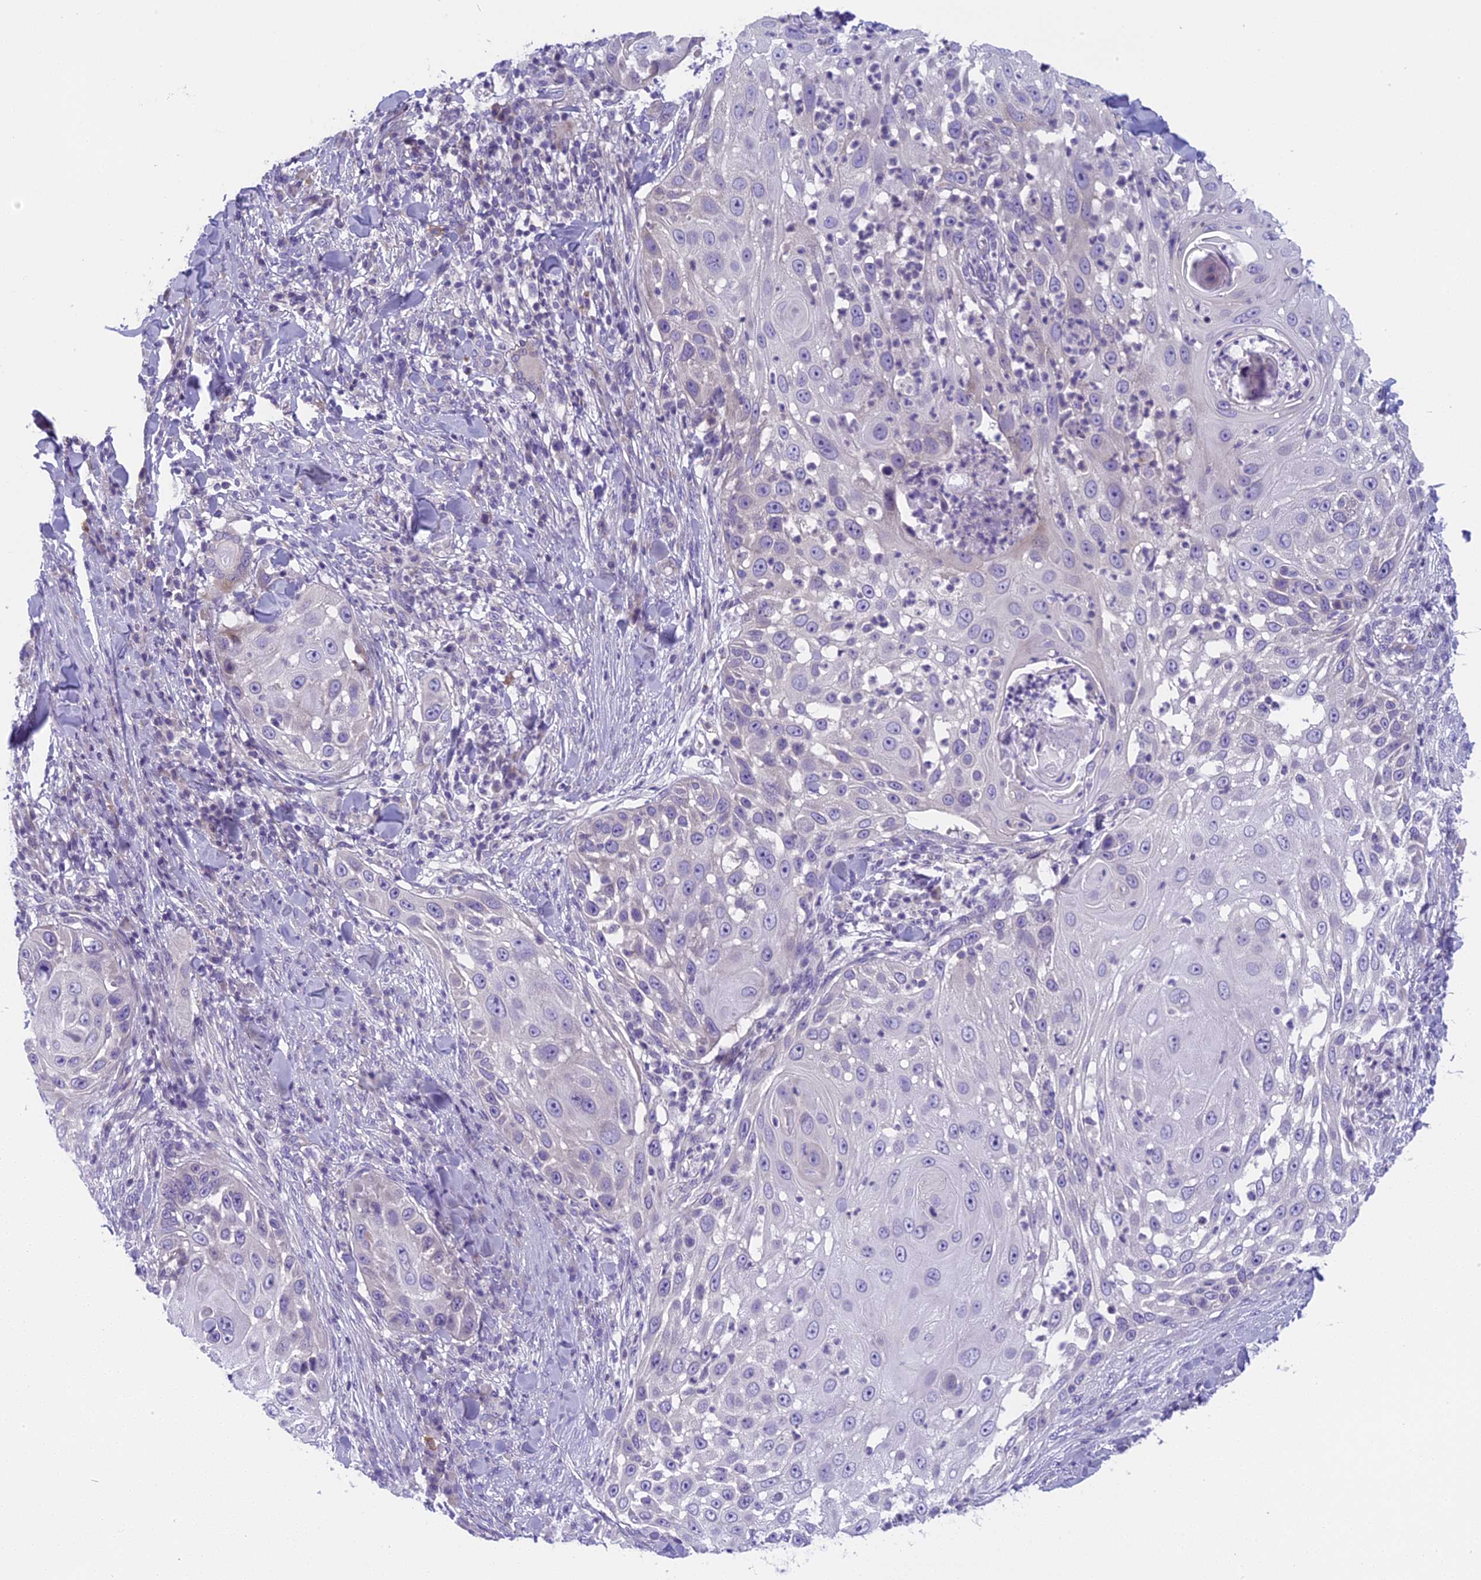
{"staining": {"intensity": "negative", "quantity": "none", "location": "none"}, "tissue": "skin cancer", "cell_type": "Tumor cells", "image_type": "cancer", "snomed": [{"axis": "morphology", "description": "Squamous cell carcinoma, NOS"}, {"axis": "topography", "description": "Skin"}], "caption": "The photomicrograph displays no significant positivity in tumor cells of skin squamous cell carcinoma. (Stains: DAB IHC with hematoxylin counter stain, Microscopy: brightfield microscopy at high magnification).", "gene": "ARHGEF37", "patient": {"sex": "female", "age": 44}}